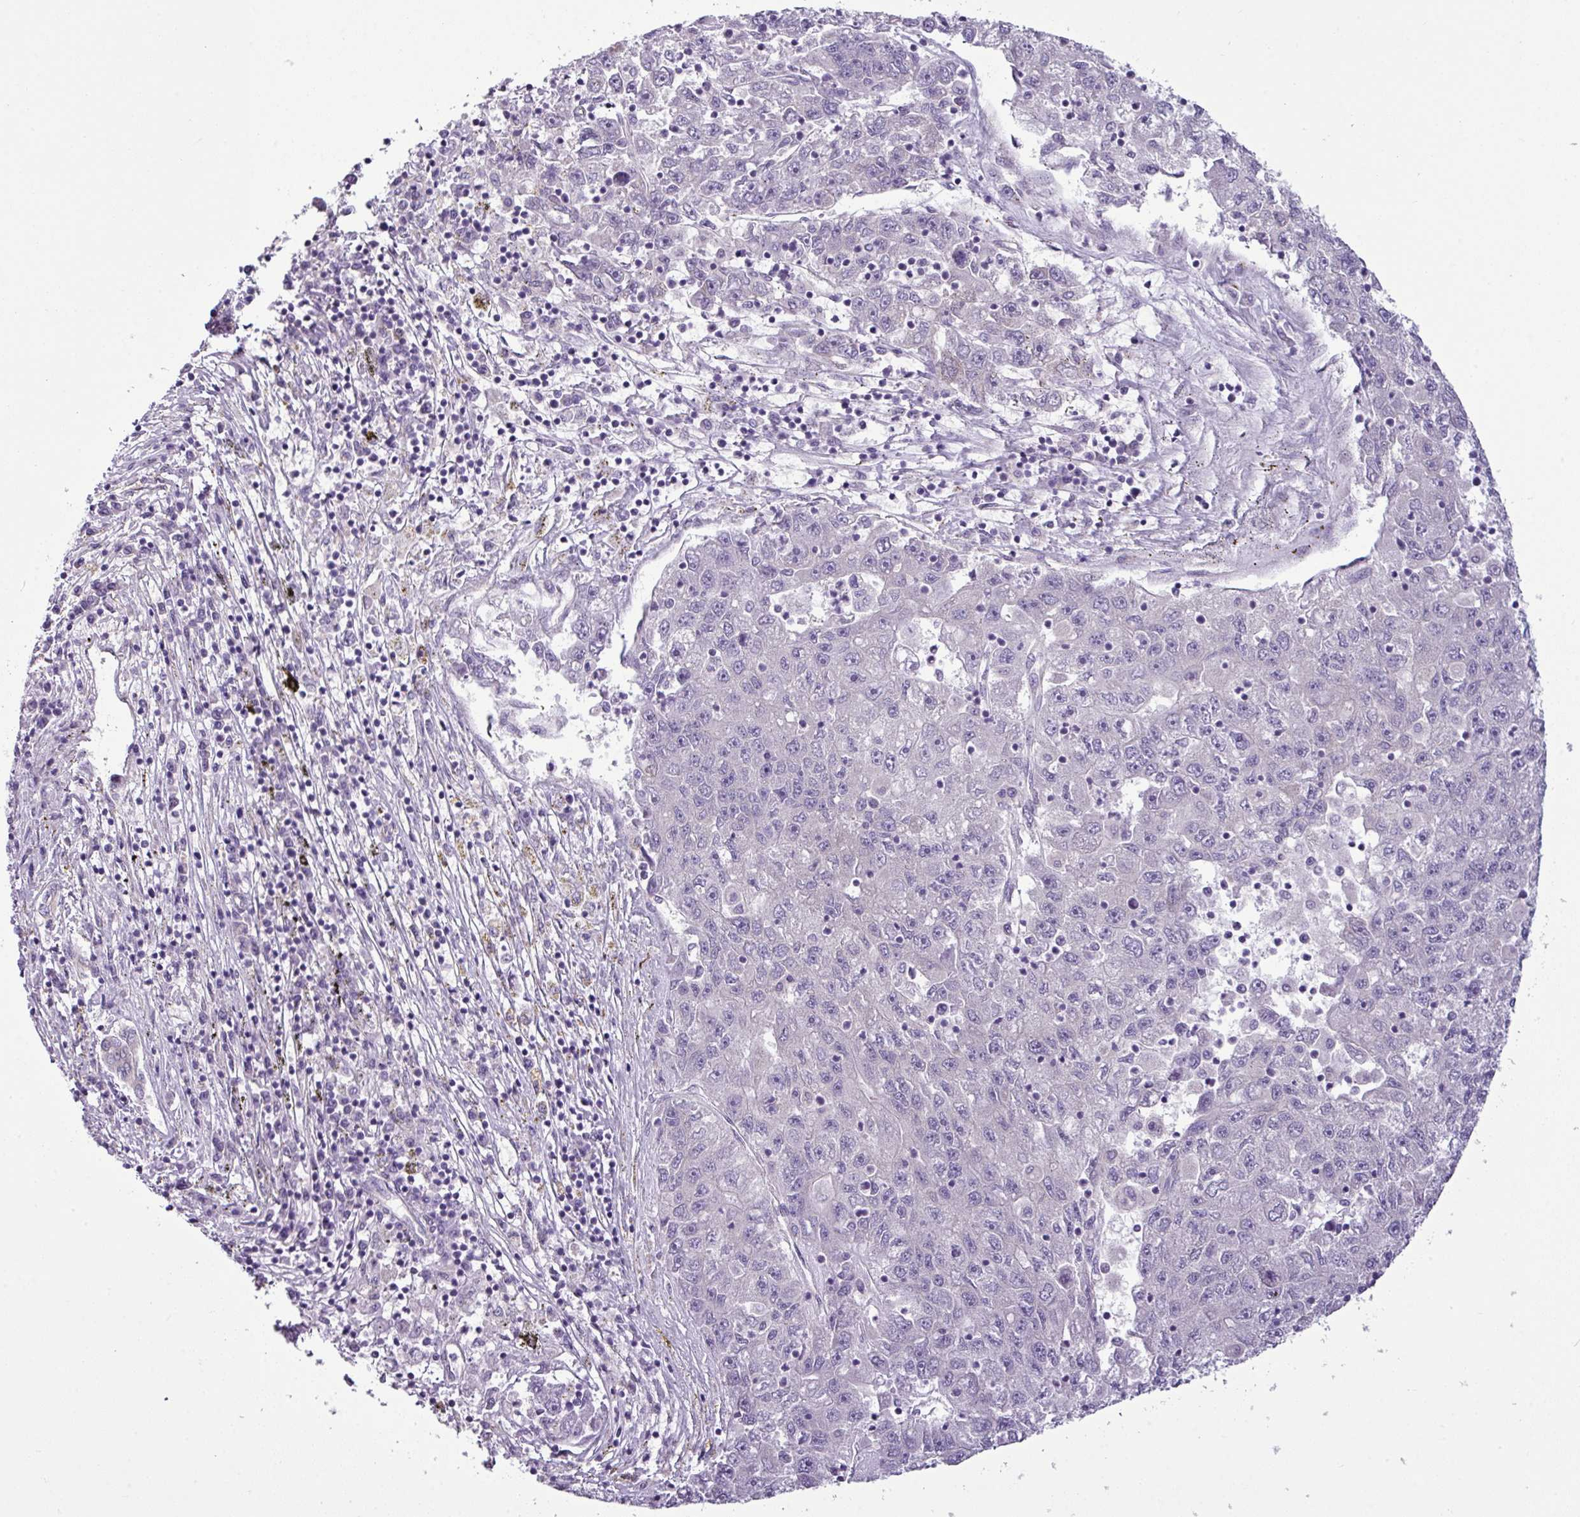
{"staining": {"intensity": "negative", "quantity": "none", "location": "none"}, "tissue": "liver cancer", "cell_type": "Tumor cells", "image_type": "cancer", "snomed": [{"axis": "morphology", "description": "Carcinoma, Hepatocellular, NOS"}, {"axis": "topography", "description": "Liver"}], "caption": "There is no significant staining in tumor cells of hepatocellular carcinoma (liver).", "gene": "TOR1AIP2", "patient": {"sex": "male", "age": 49}}